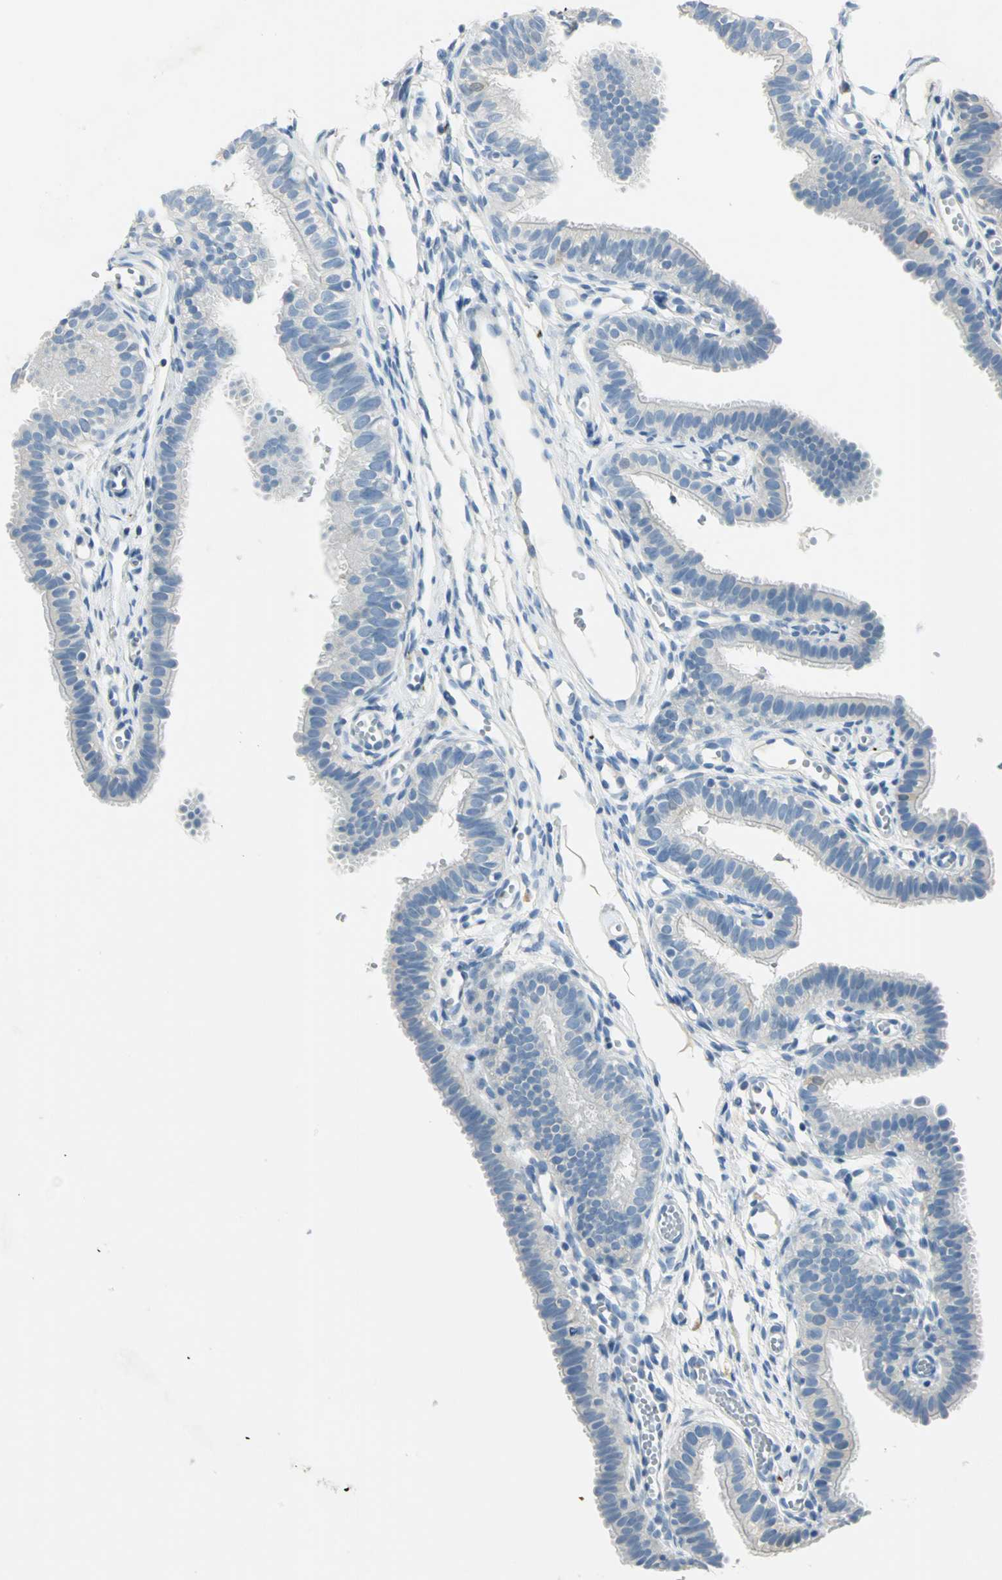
{"staining": {"intensity": "negative", "quantity": "none", "location": "none"}, "tissue": "fallopian tube", "cell_type": "Glandular cells", "image_type": "normal", "snomed": [{"axis": "morphology", "description": "Normal tissue, NOS"}, {"axis": "topography", "description": "Fallopian tube"}, {"axis": "topography", "description": "Placenta"}], "caption": "IHC image of benign fallopian tube: human fallopian tube stained with DAB (3,3'-diaminobenzidine) displays no significant protein positivity in glandular cells.", "gene": "UCHL1", "patient": {"sex": "female", "age": 34}}